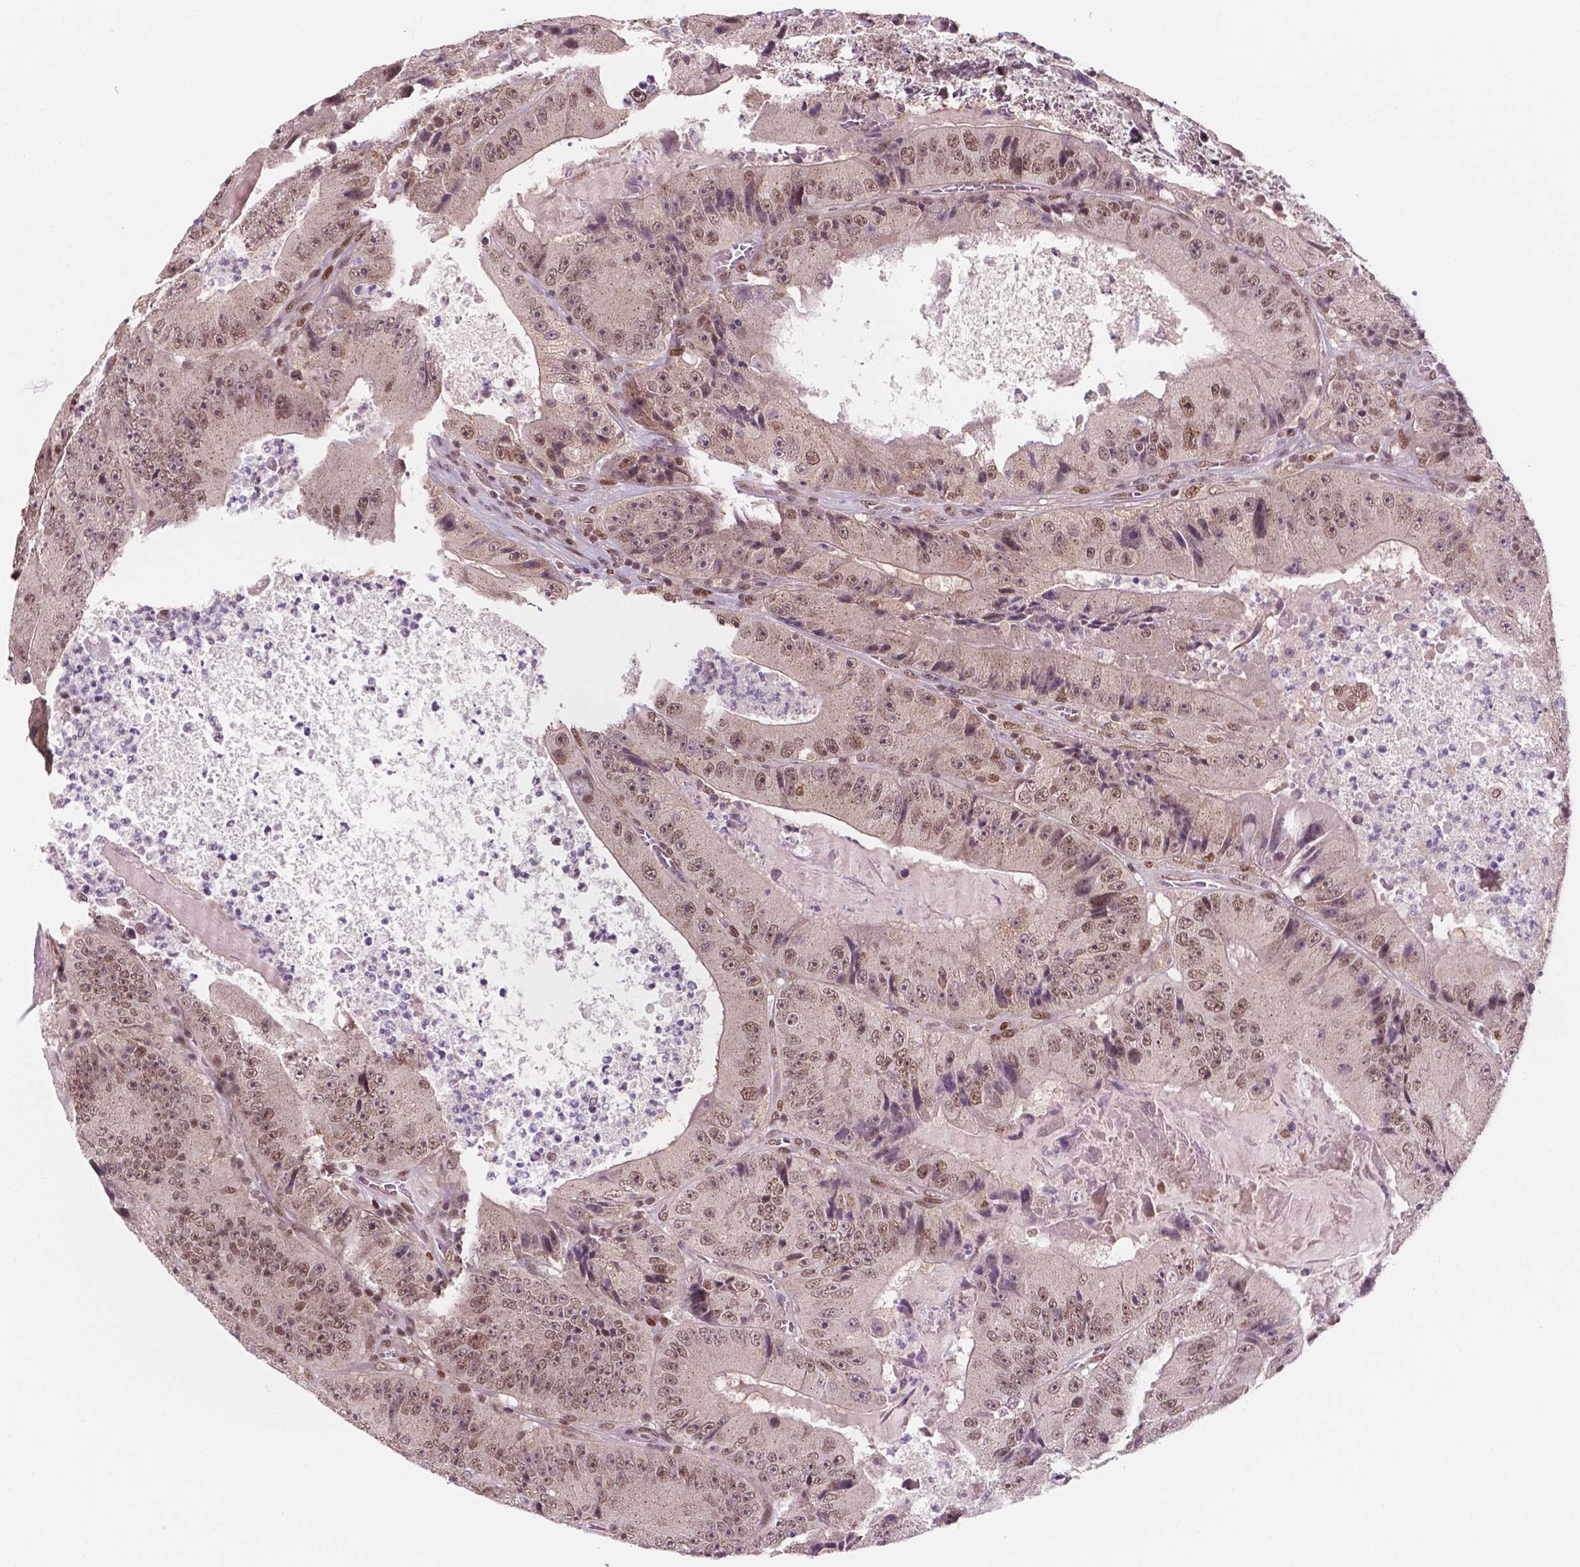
{"staining": {"intensity": "moderate", "quantity": ">75%", "location": "nuclear"}, "tissue": "colorectal cancer", "cell_type": "Tumor cells", "image_type": "cancer", "snomed": [{"axis": "morphology", "description": "Adenocarcinoma, NOS"}, {"axis": "topography", "description": "Colon"}], "caption": "A brown stain shows moderate nuclear positivity of a protein in colorectal cancer tumor cells.", "gene": "PER2", "patient": {"sex": "female", "age": 86}}